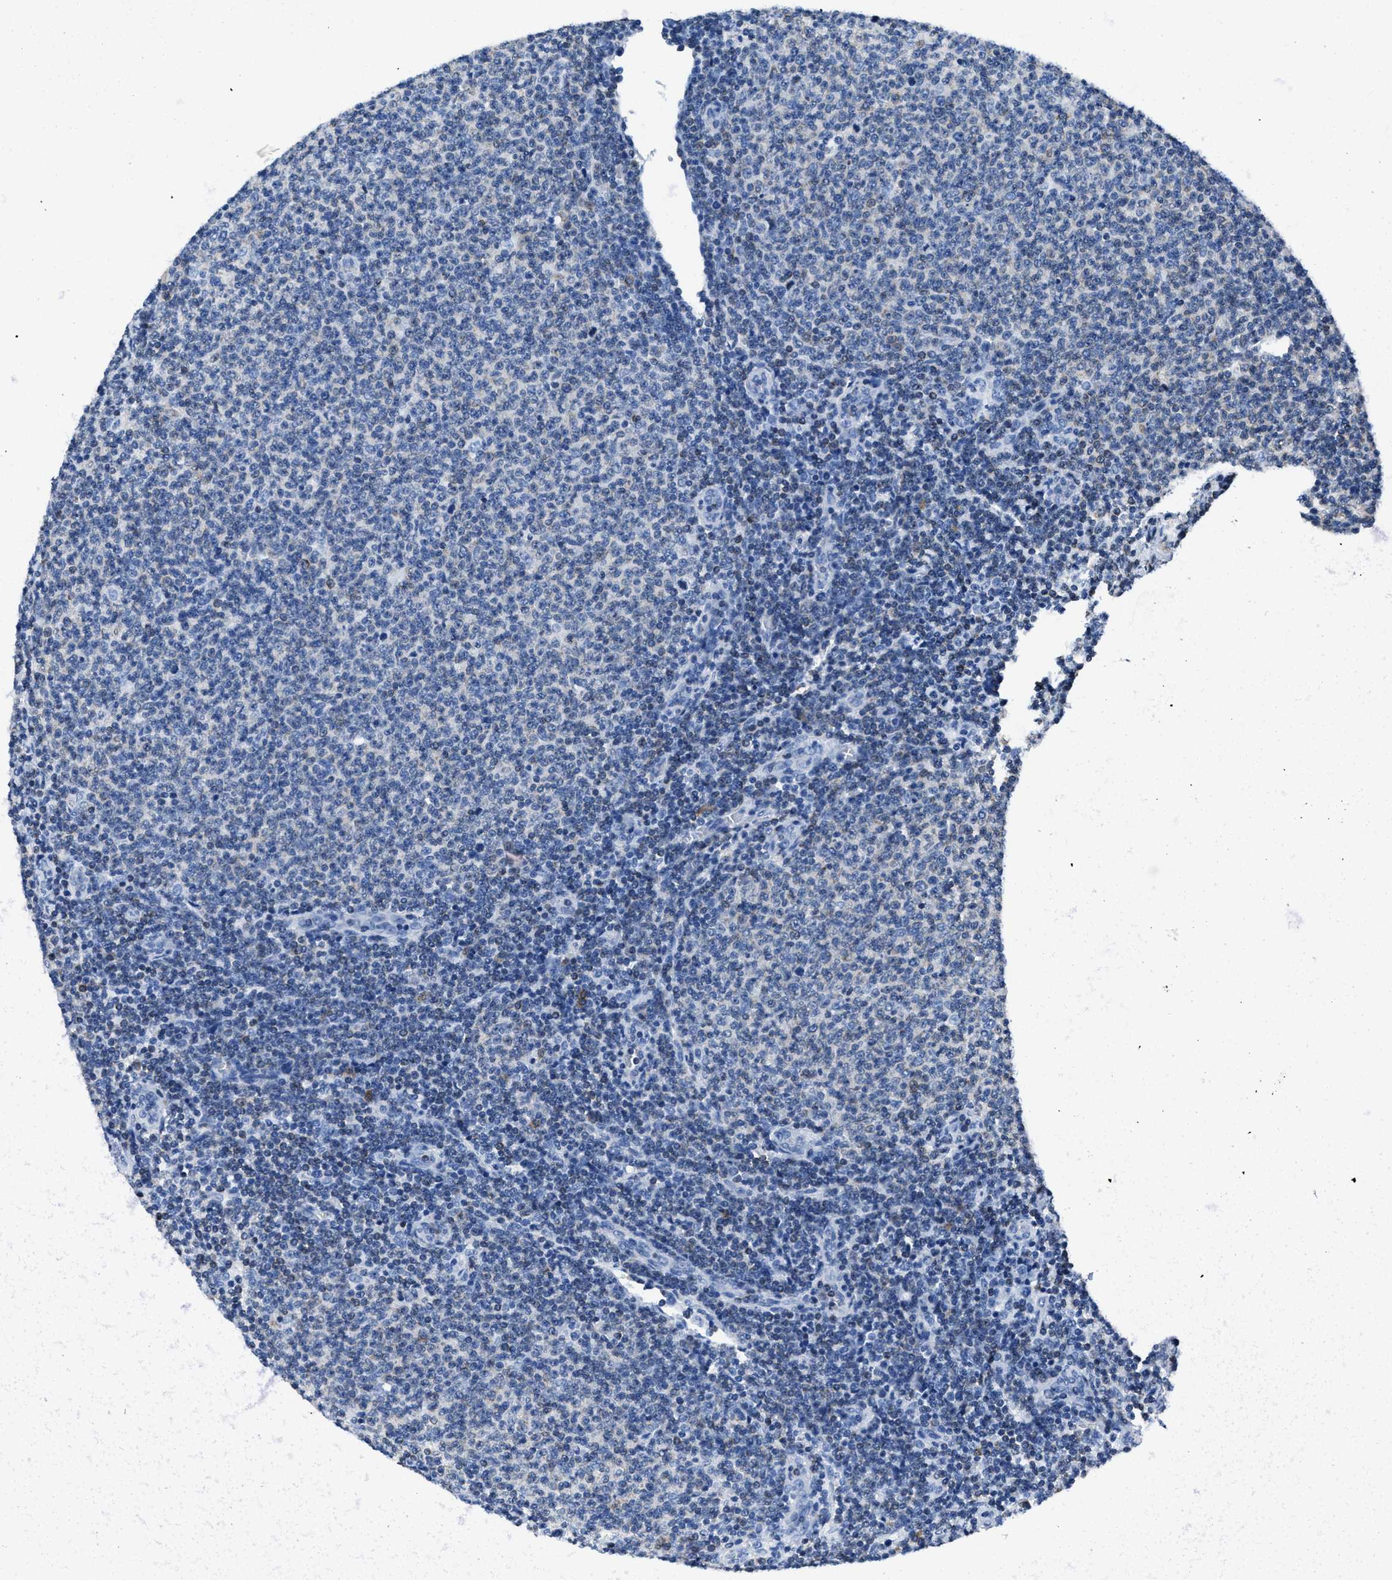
{"staining": {"intensity": "negative", "quantity": "none", "location": "none"}, "tissue": "lymphoma", "cell_type": "Tumor cells", "image_type": "cancer", "snomed": [{"axis": "morphology", "description": "Malignant lymphoma, non-Hodgkin's type, Low grade"}, {"axis": "topography", "description": "Lymph node"}], "caption": "Tumor cells are negative for protein expression in human lymphoma.", "gene": "ITGA3", "patient": {"sex": "male", "age": 66}}